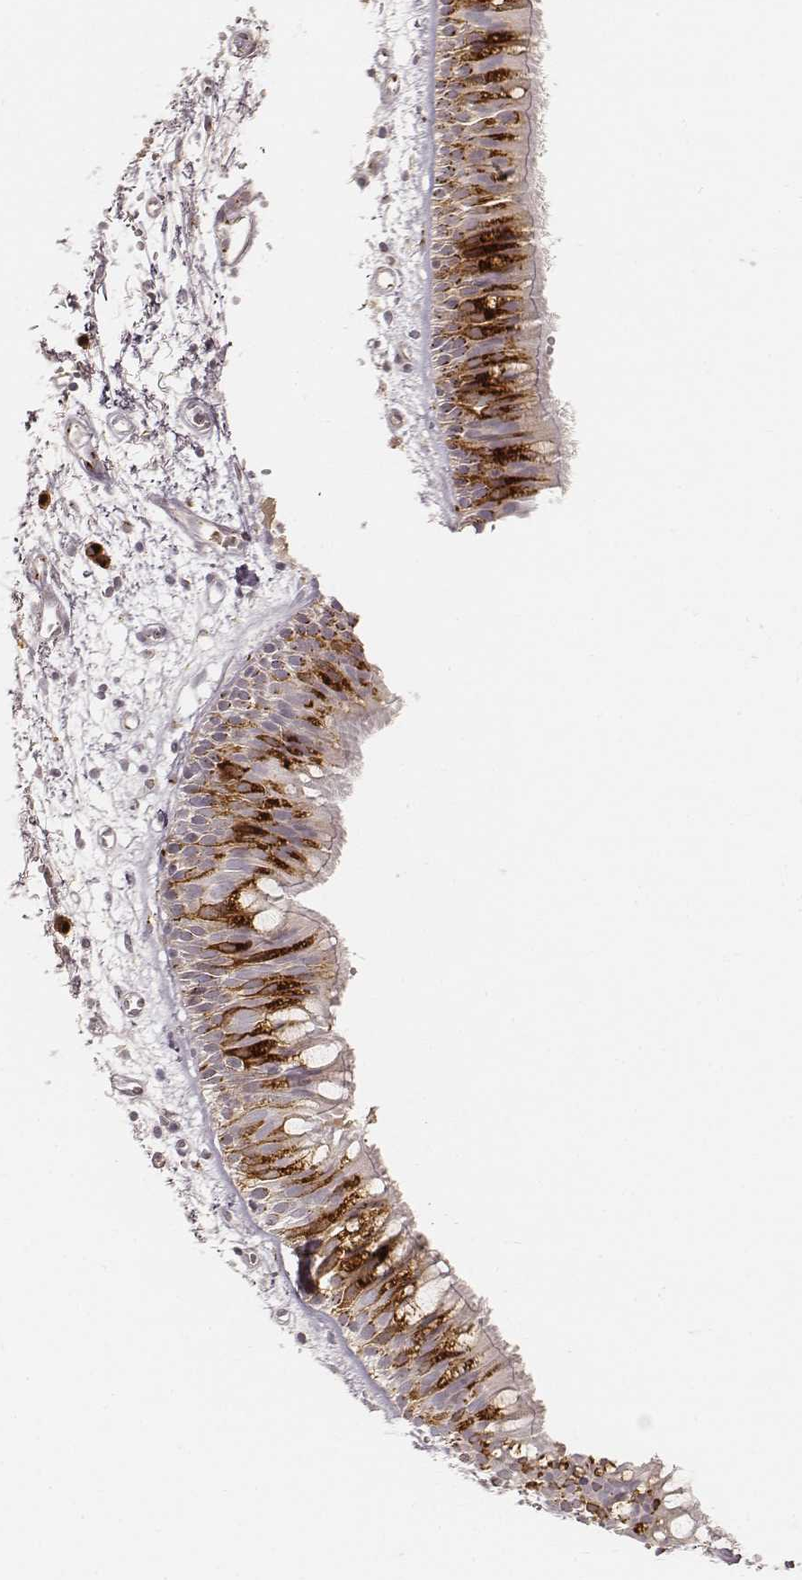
{"staining": {"intensity": "strong", "quantity": "25%-75%", "location": "cytoplasmic/membranous"}, "tissue": "bronchus", "cell_type": "Respiratory epithelial cells", "image_type": "normal", "snomed": [{"axis": "morphology", "description": "Normal tissue, NOS"}, {"axis": "morphology", "description": "Squamous cell carcinoma, NOS"}, {"axis": "topography", "description": "Cartilage tissue"}, {"axis": "topography", "description": "Bronchus"}, {"axis": "topography", "description": "Lung"}], "caption": "Immunohistochemistry (DAB (3,3'-diaminobenzidine)) staining of unremarkable human bronchus reveals strong cytoplasmic/membranous protein positivity in approximately 25%-75% of respiratory epithelial cells. (brown staining indicates protein expression, while blue staining denotes nuclei).", "gene": "GORASP2", "patient": {"sex": "male", "age": 66}}